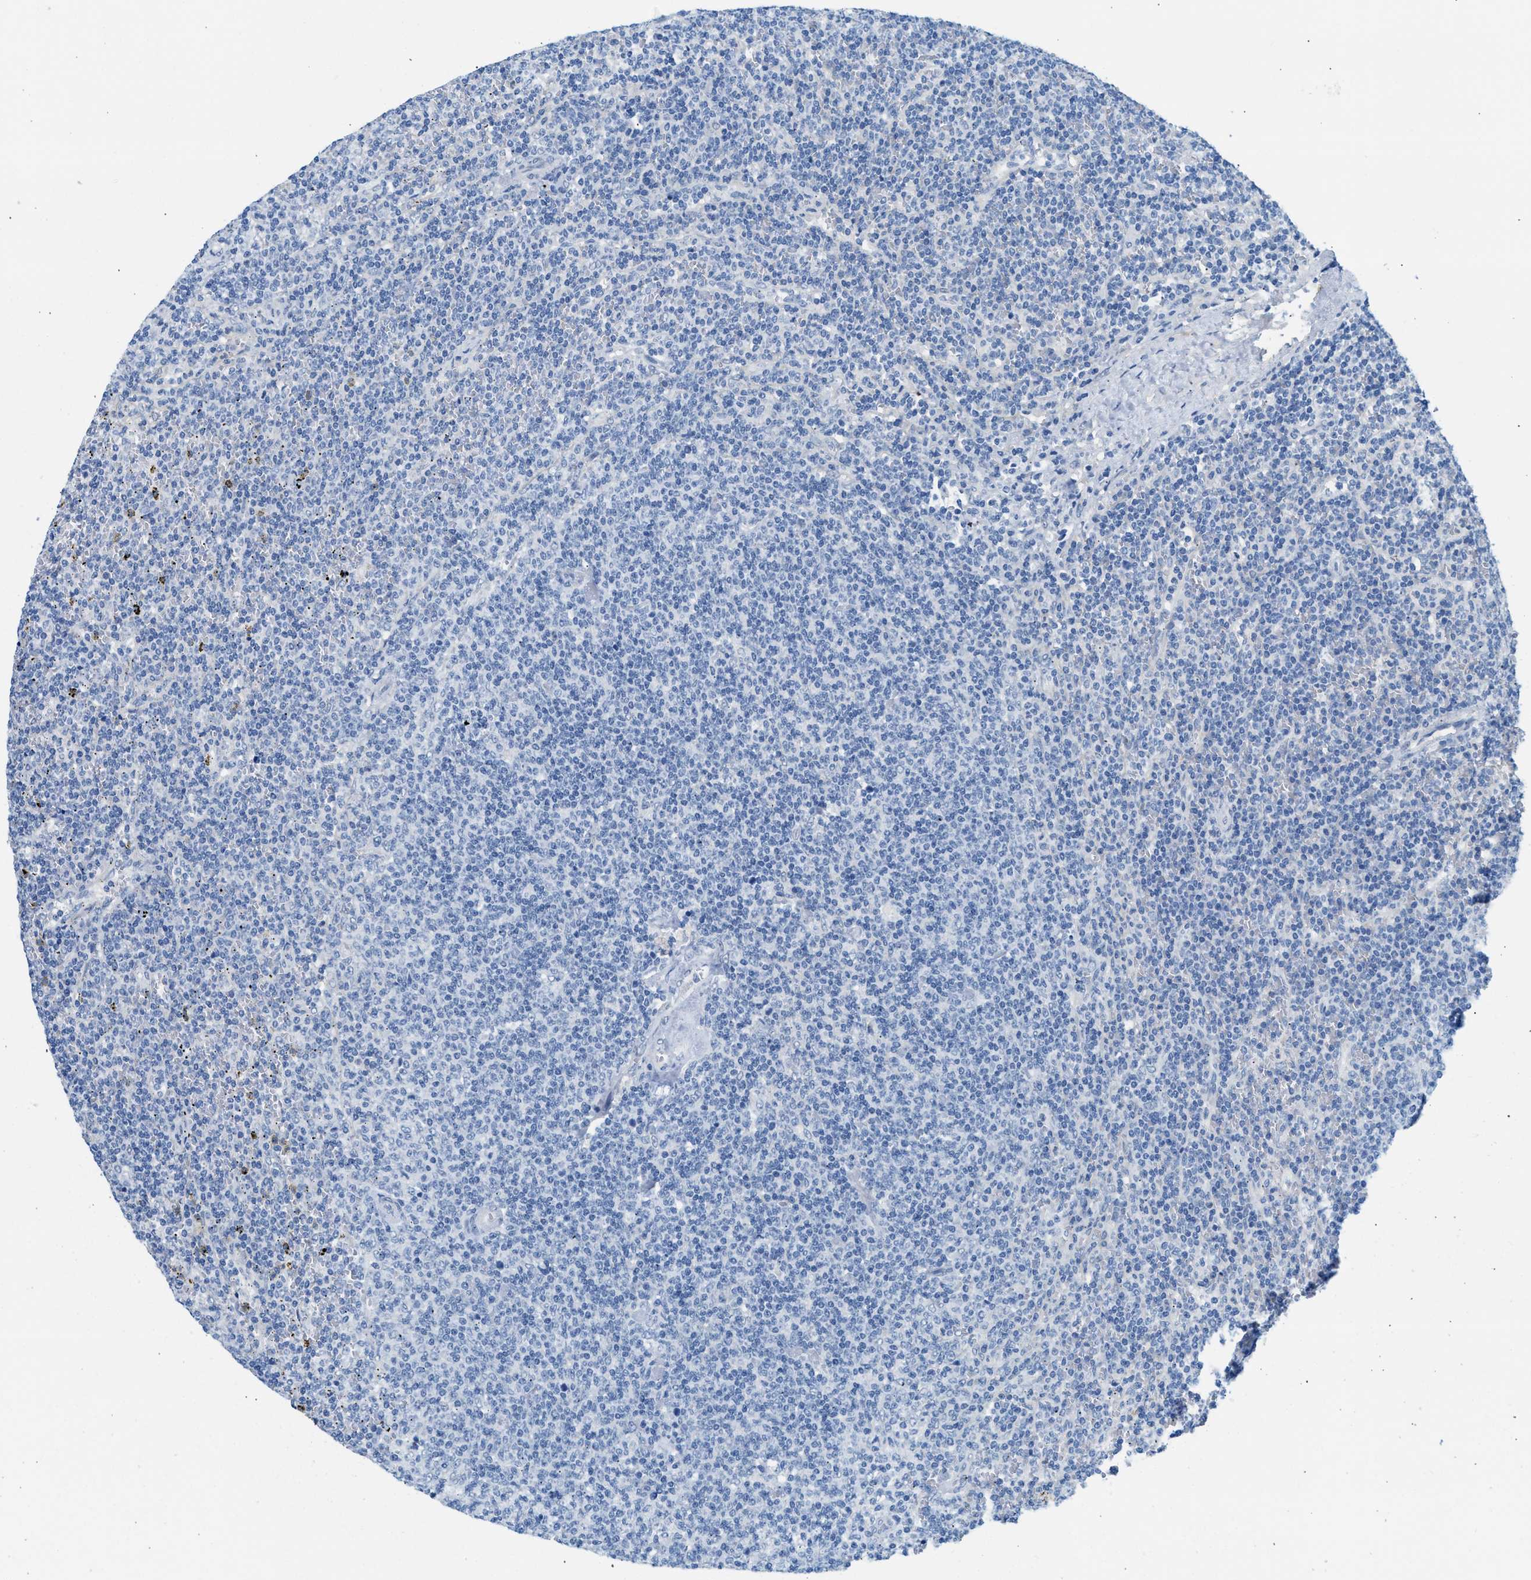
{"staining": {"intensity": "negative", "quantity": "none", "location": "none"}, "tissue": "lymphoma", "cell_type": "Tumor cells", "image_type": "cancer", "snomed": [{"axis": "morphology", "description": "Malignant lymphoma, non-Hodgkin's type, Low grade"}, {"axis": "topography", "description": "Spleen"}], "caption": "A high-resolution histopathology image shows immunohistochemistry (IHC) staining of low-grade malignant lymphoma, non-Hodgkin's type, which exhibits no significant positivity in tumor cells.", "gene": "SPAM1", "patient": {"sex": "female", "age": 50}}